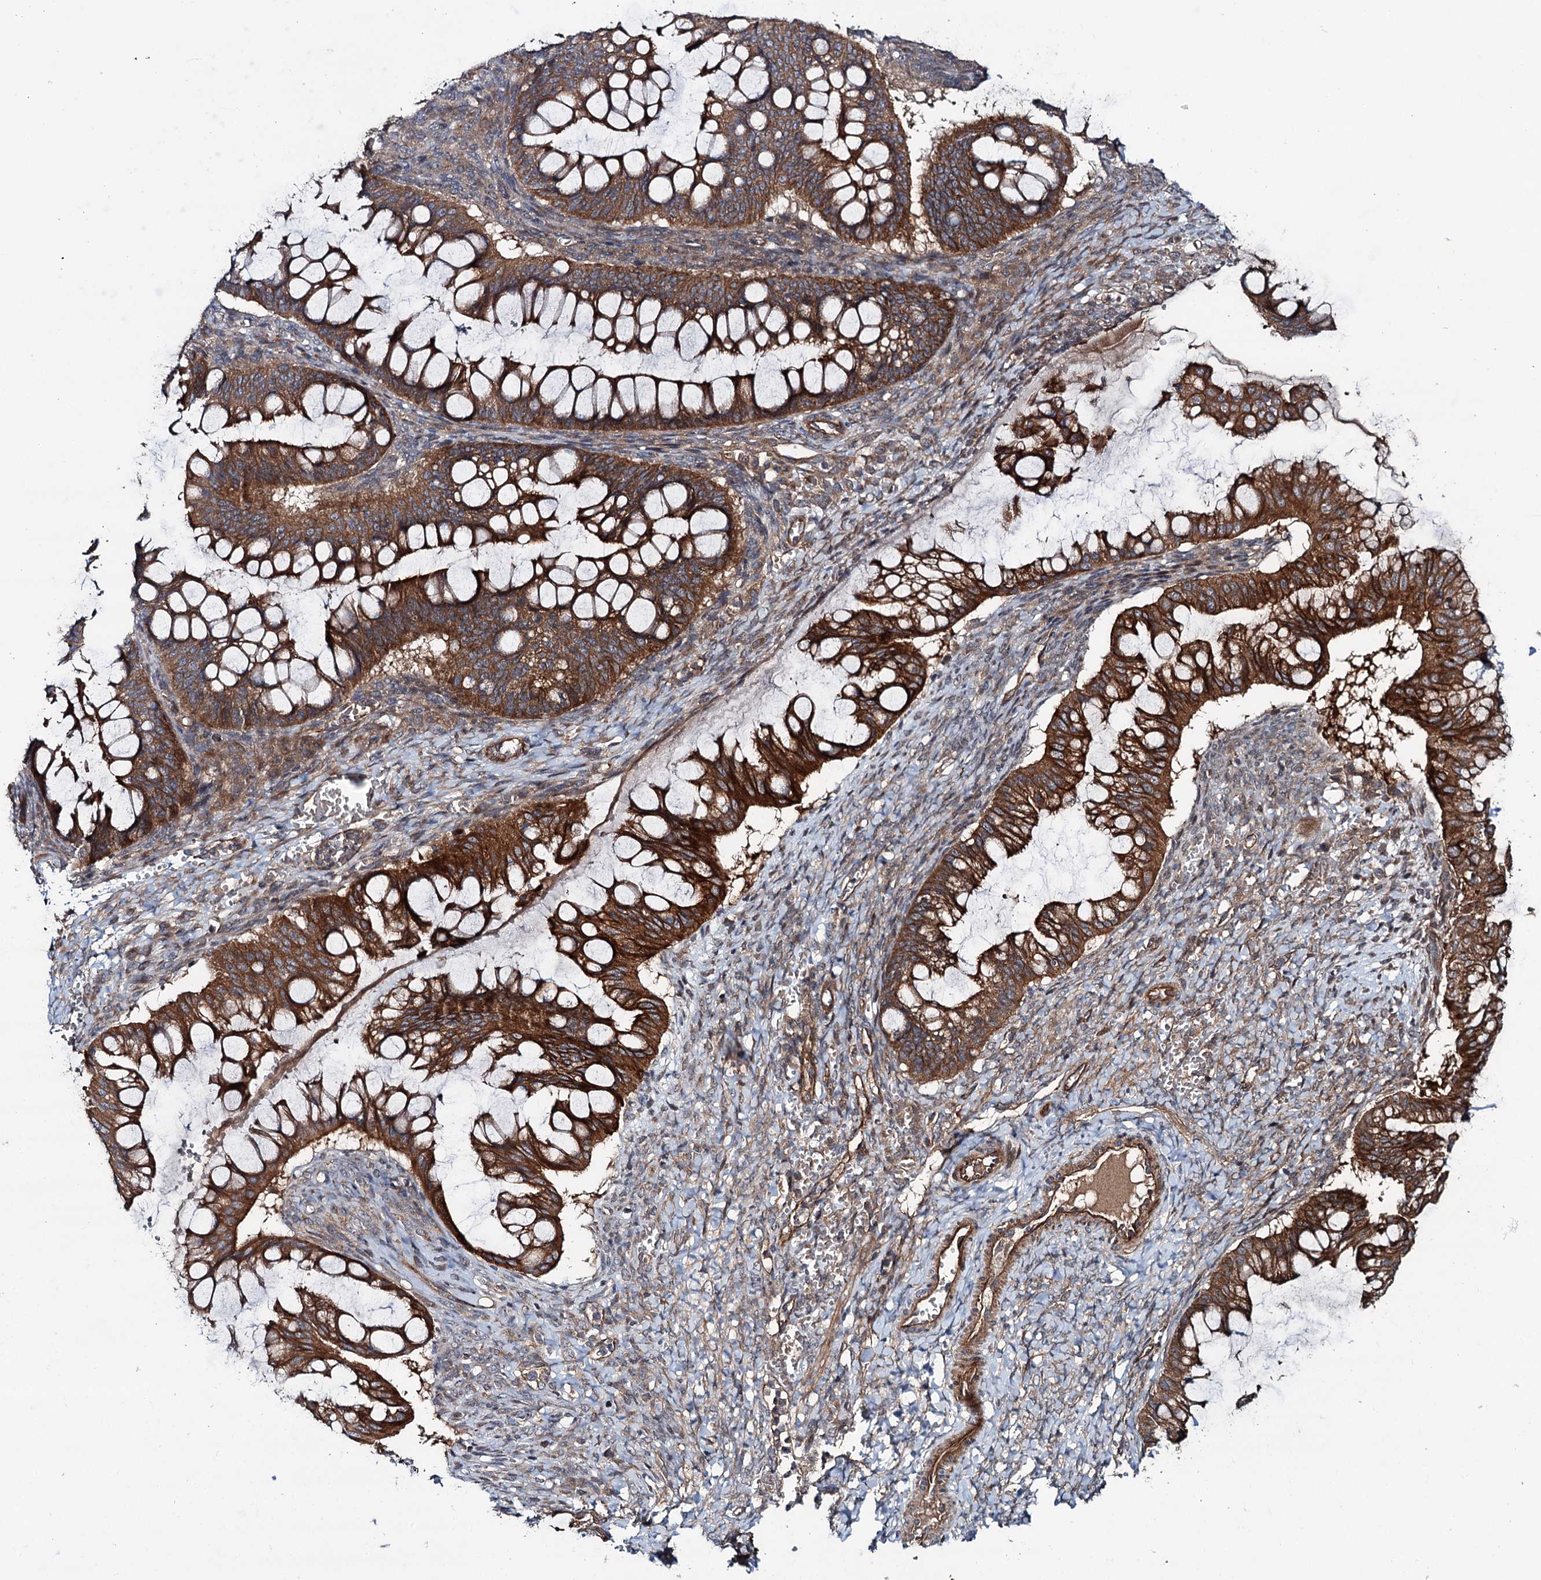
{"staining": {"intensity": "strong", "quantity": ">75%", "location": "cytoplasmic/membranous"}, "tissue": "ovarian cancer", "cell_type": "Tumor cells", "image_type": "cancer", "snomed": [{"axis": "morphology", "description": "Cystadenocarcinoma, mucinous, NOS"}, {"axis": "topography", "description": "Ovary"}], "caption": "An image of ovarian mucinous cystadenocarcinoma stained for a protein reveals strong cytoplasmic/membranous brown staining in tumor cells. (DAB IHC, brown staining for protein, blue staining for nuclei).", "gene": "ADGRG4", "patient": {"sex": "female", "age": 73}}